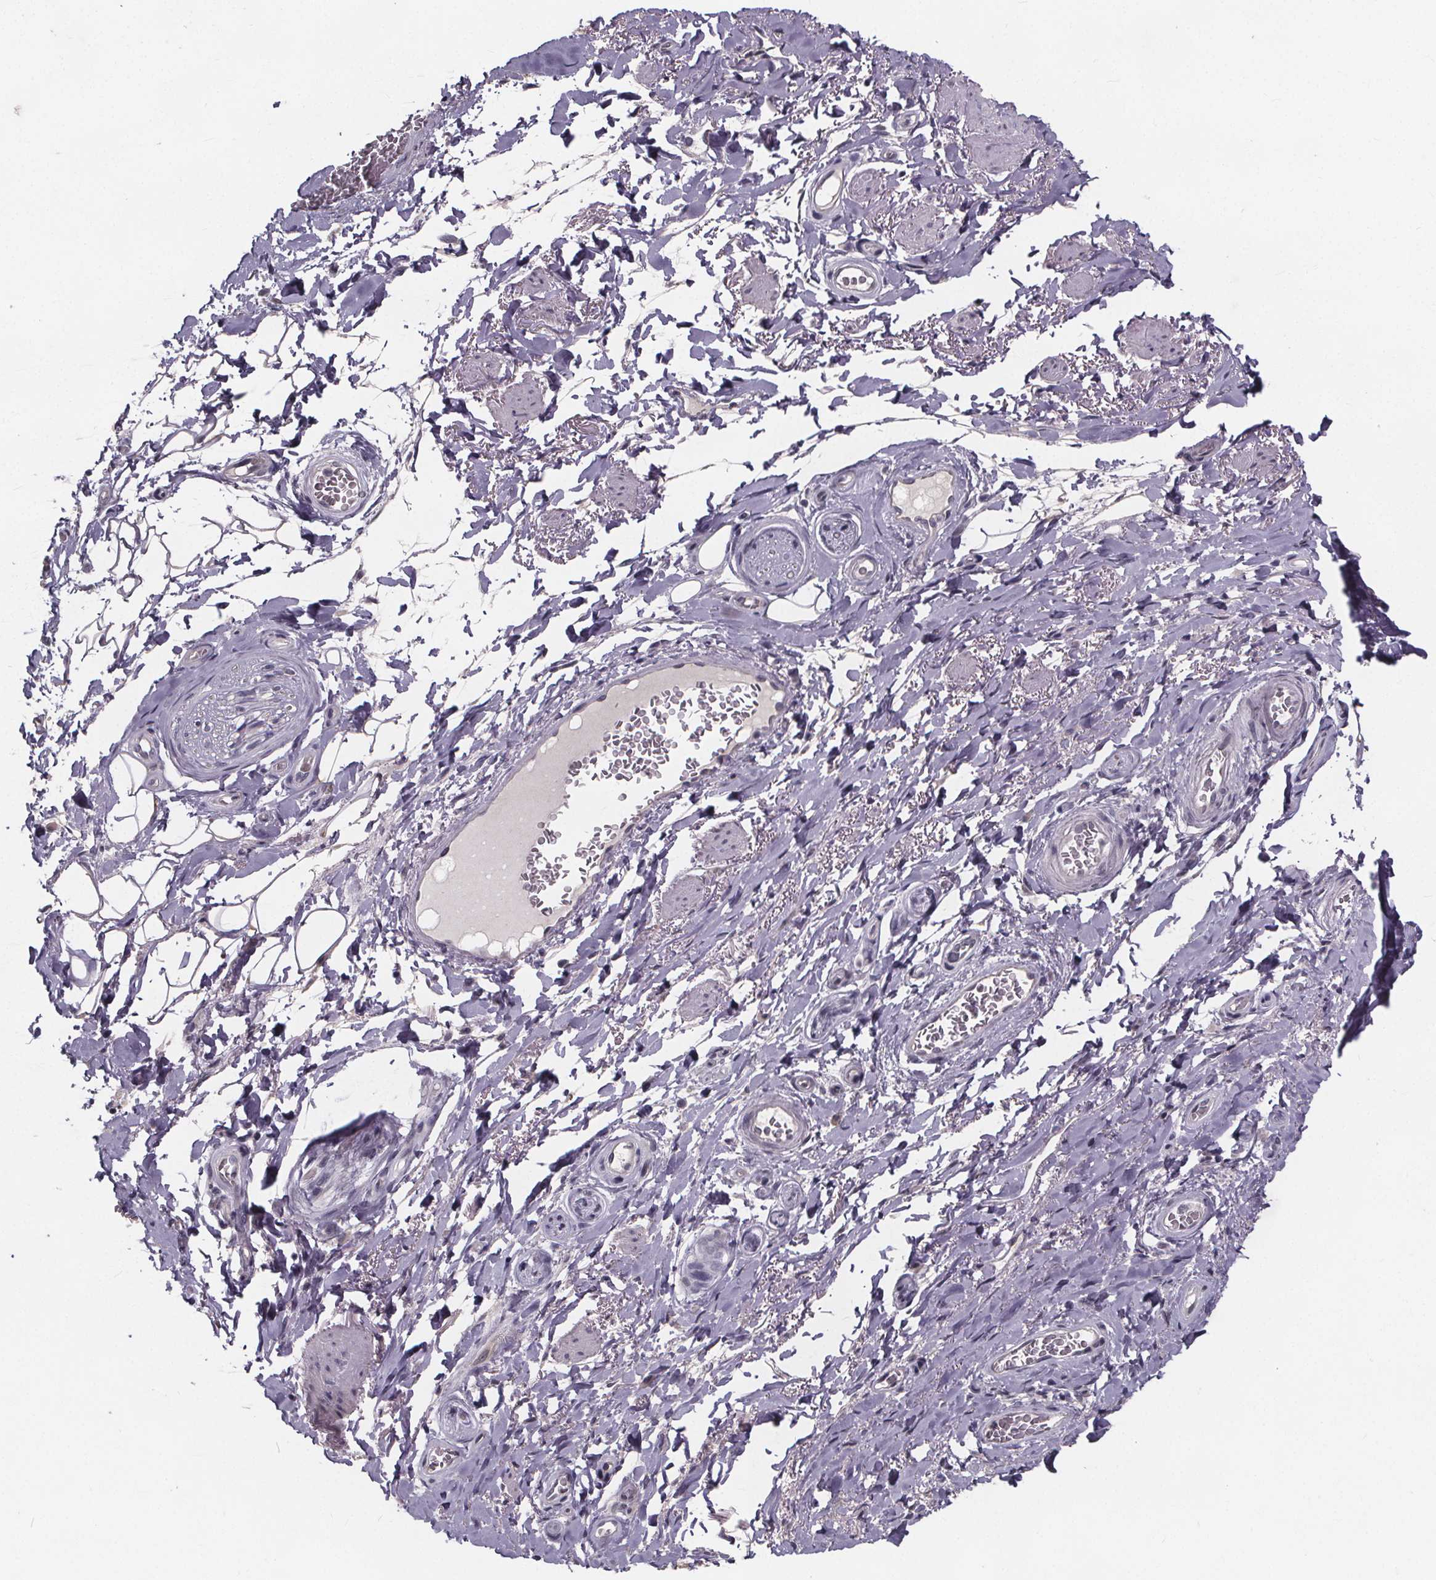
{"staining": {"intensity": "negative", "quantity": "none", "location": "none"}, "tissue": "adipose tissue", "cell_type": "Adipocytes", "image_type": "normal", "snomed": [{"axis": "morphology", "description": "Normal tissue, NOS"}, {"axis": "topography", "description": "Anal"}, {"axis": "topography", "description": "Peripheral nerve tissue"}], "caption": "Unremarkable adipose tissue was stained to show a protein in brown. There is no significant staining in adipocytes. Nuclei are stained in blue.", "gene": "FAM181B", "patient": {"sex": "male", "age": 53}}